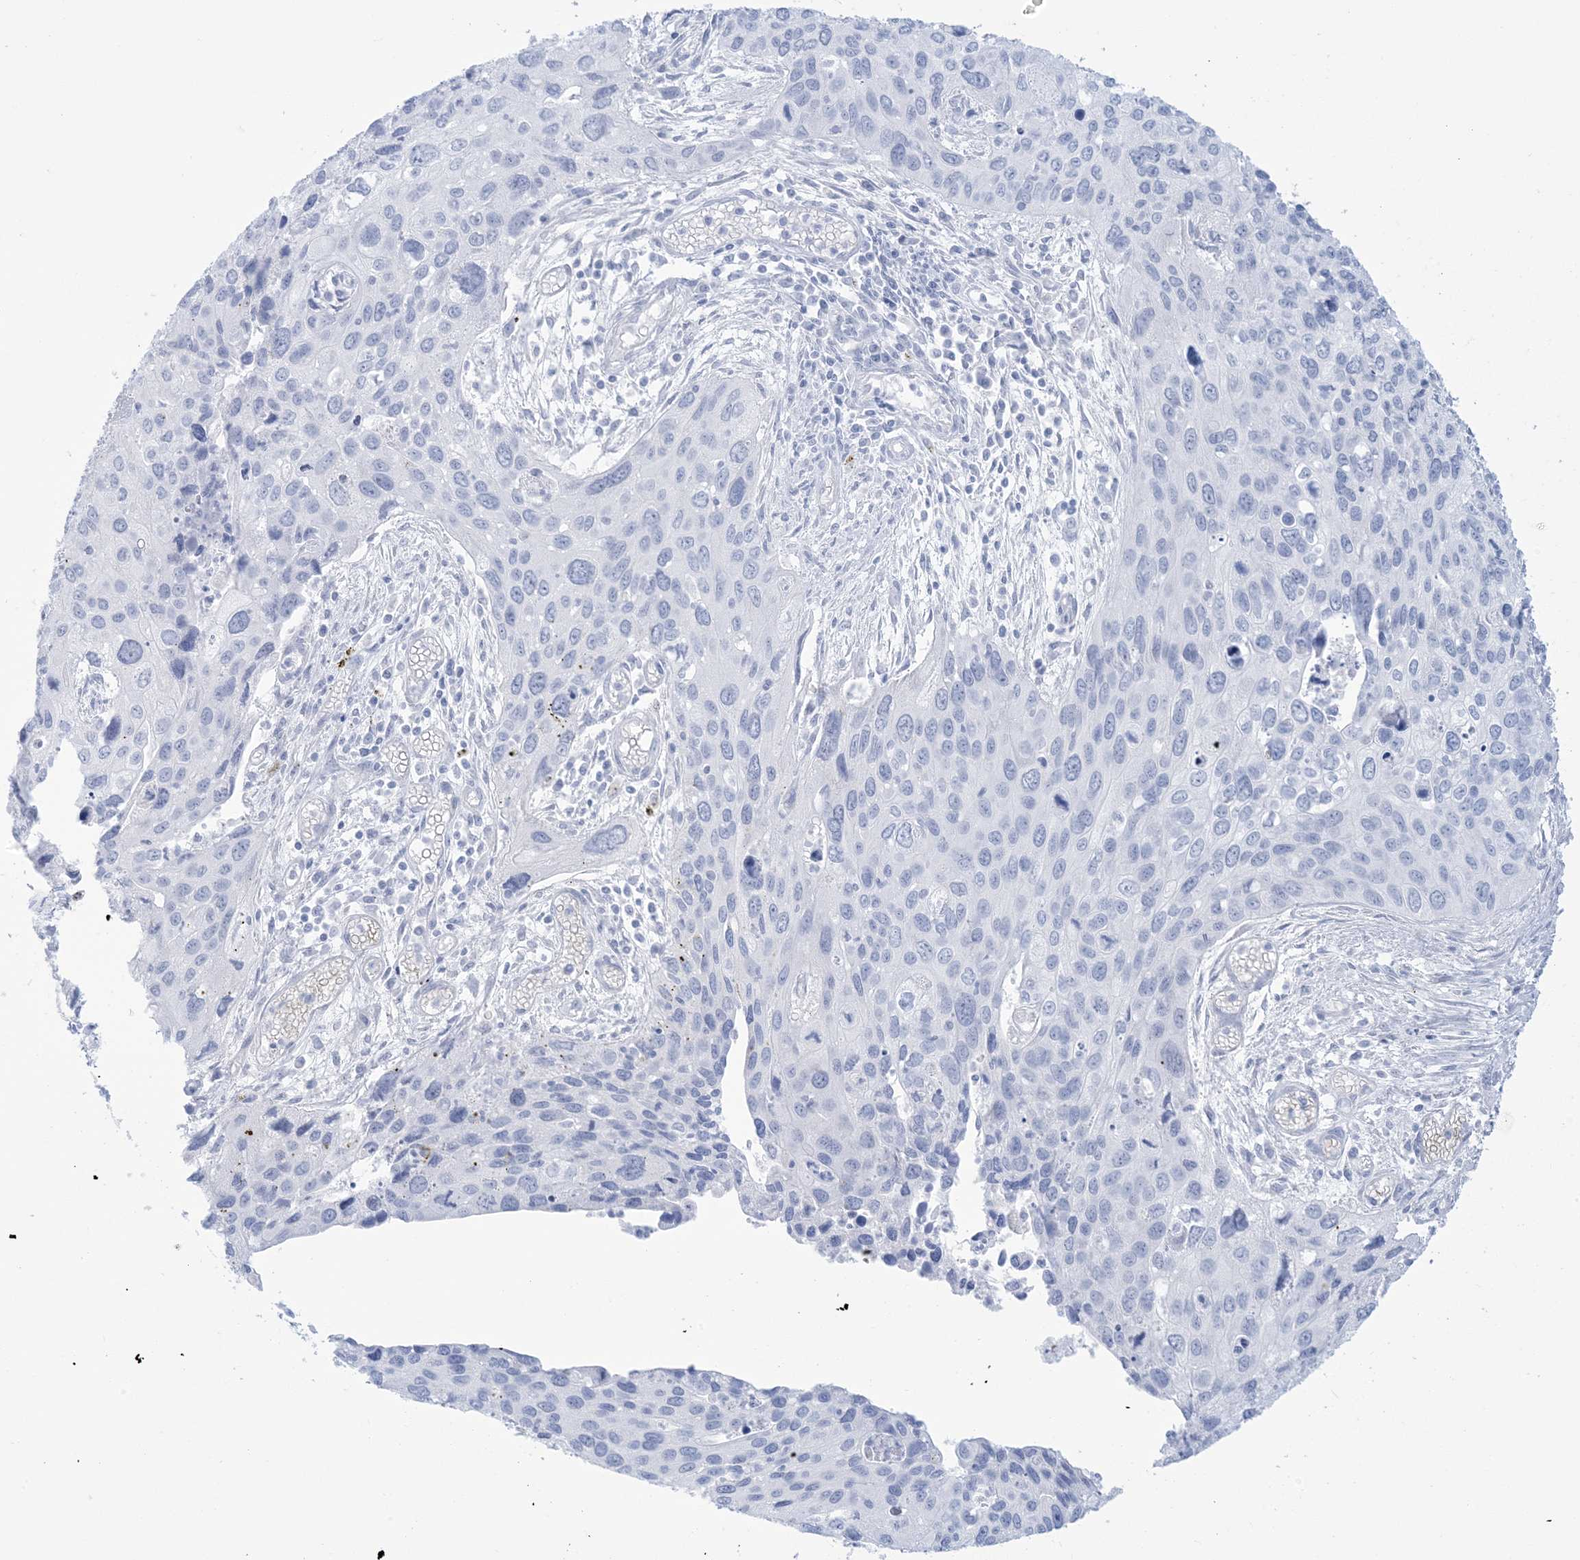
{"staining": {"intensity": "negative", "quantity": "none", "location": "none"}, "tissue": "cervical cancer", "cell_type": "Tumor cells", "image_type": "cancer", "snomed": [{"axis": "morphology", "description": "Squamous cell carcinoma, NOS"}, {"axis": "topography", "description": "Cervix"}], "caption": "Immunohistochemistry image of cervical cancer (squamous cell carcinoma) stained for a protein (brown), which reveals no staining in tumor cells. (Stains: DAB (3,3'-diaminobenzidine) immunohistochemistry with hematoxylin counter stain, Microscopy: brightfield microscopy at high magnification).", "gene": "AGXT", "patient": {"sex": "female", "age": 55}}